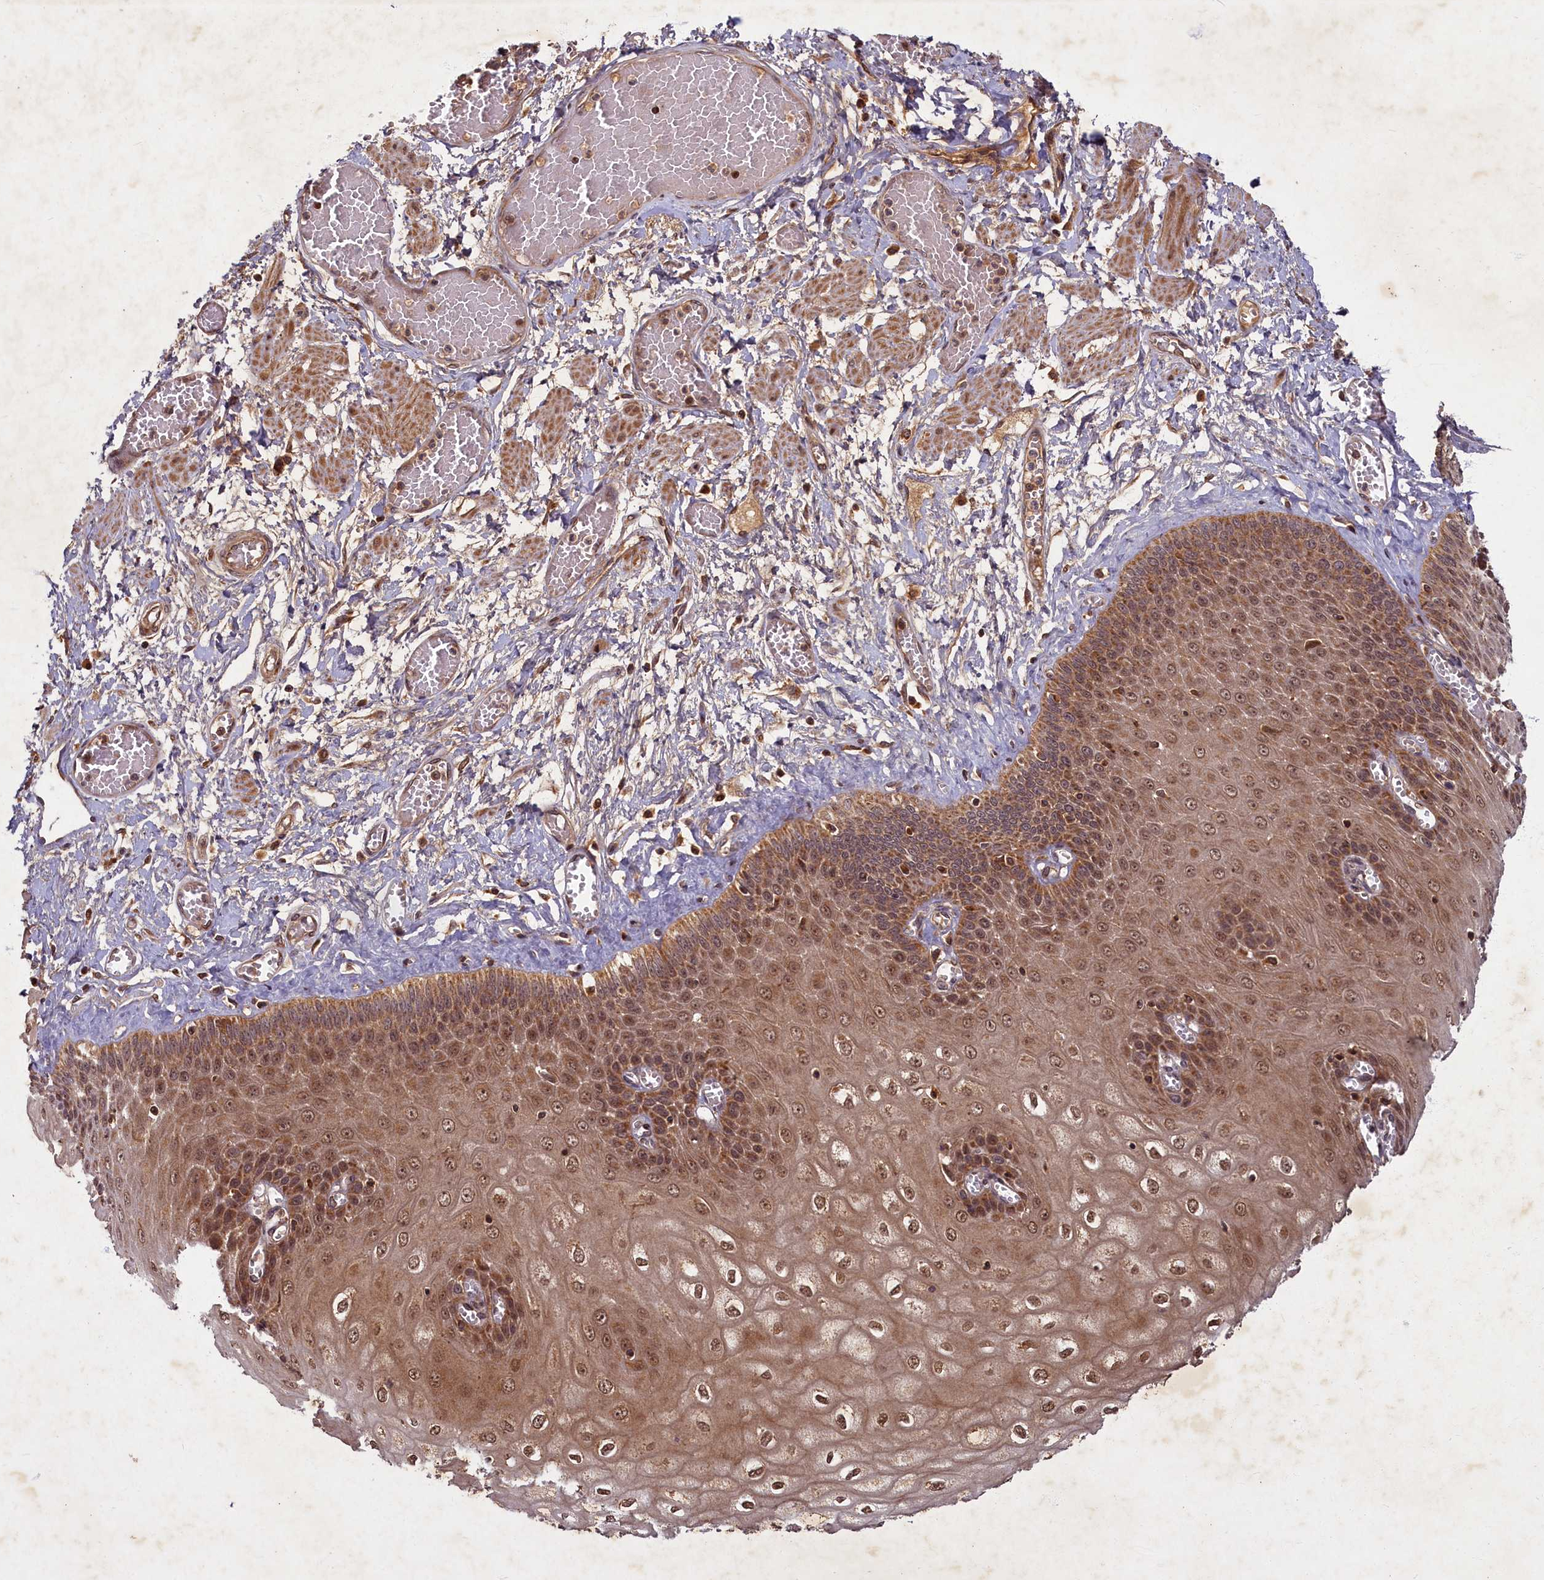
{"staining": {"intensity": "moderate", "quantity": ">75%", "location": "cytoplasmic/membranous,nuclear"}, "tissue": "esophagus", "cell_type": "Squamous epithelial cells", "image_type": "normal", "snomed": [{"axis": "morphology", "description": "Normal tissue, NOS"}, {"axis": "topography", "description": "Esophagus"}], "caption": "Moderate cytoplasmic/membranous,nuclear protein staining is seen in approximately >75% of squamous epithelial cells in esophagus.", "gene": "SLC11A2", "patient": {"sex": "male", "age": 60}}